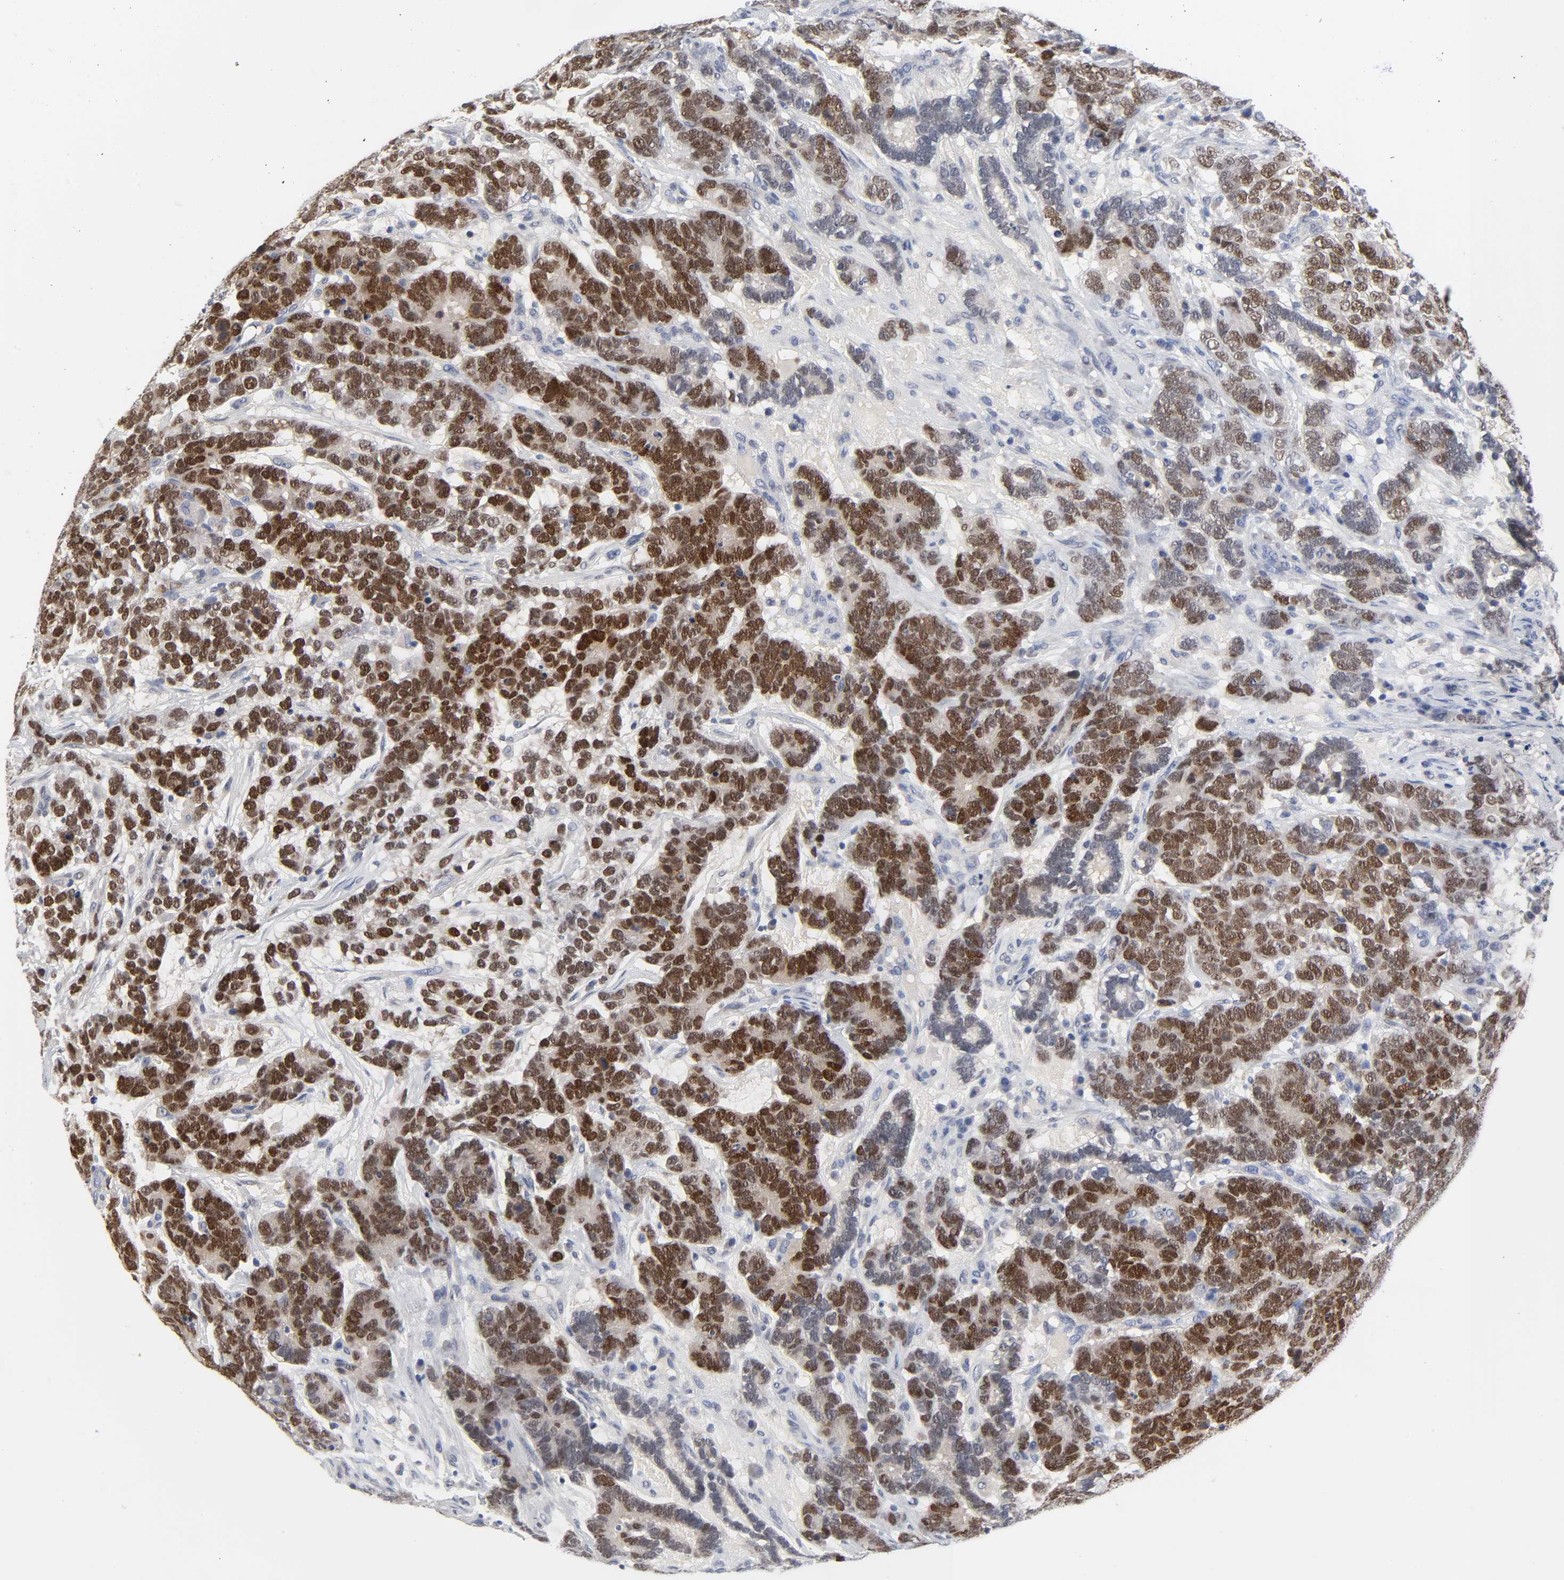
{"staining": {"intensity": "strong", "quantity": ">75%", "location": "nuclear"}, "tissue": "testis cancer", "cell_type": "Tumor cells", "image_type": "cancer", "snomed": [{"axis": "morphology", "description": "Carcinoma, Embryonal, NOS"}, {"axis": "topography", "description": "Testis"}], "caption": "A histopathology image of embryonal carcinoma (testis) stained for a protein exhibits strong nuclear brown staining in tumor cells. The staining was performed using DAB to visualize the protein expression in brown, while the nuclei were stained in blue with hematoxylin (Magnification: 20x).", "gene": "SALL2", "patient": {"sex": "male", "age": 26}}